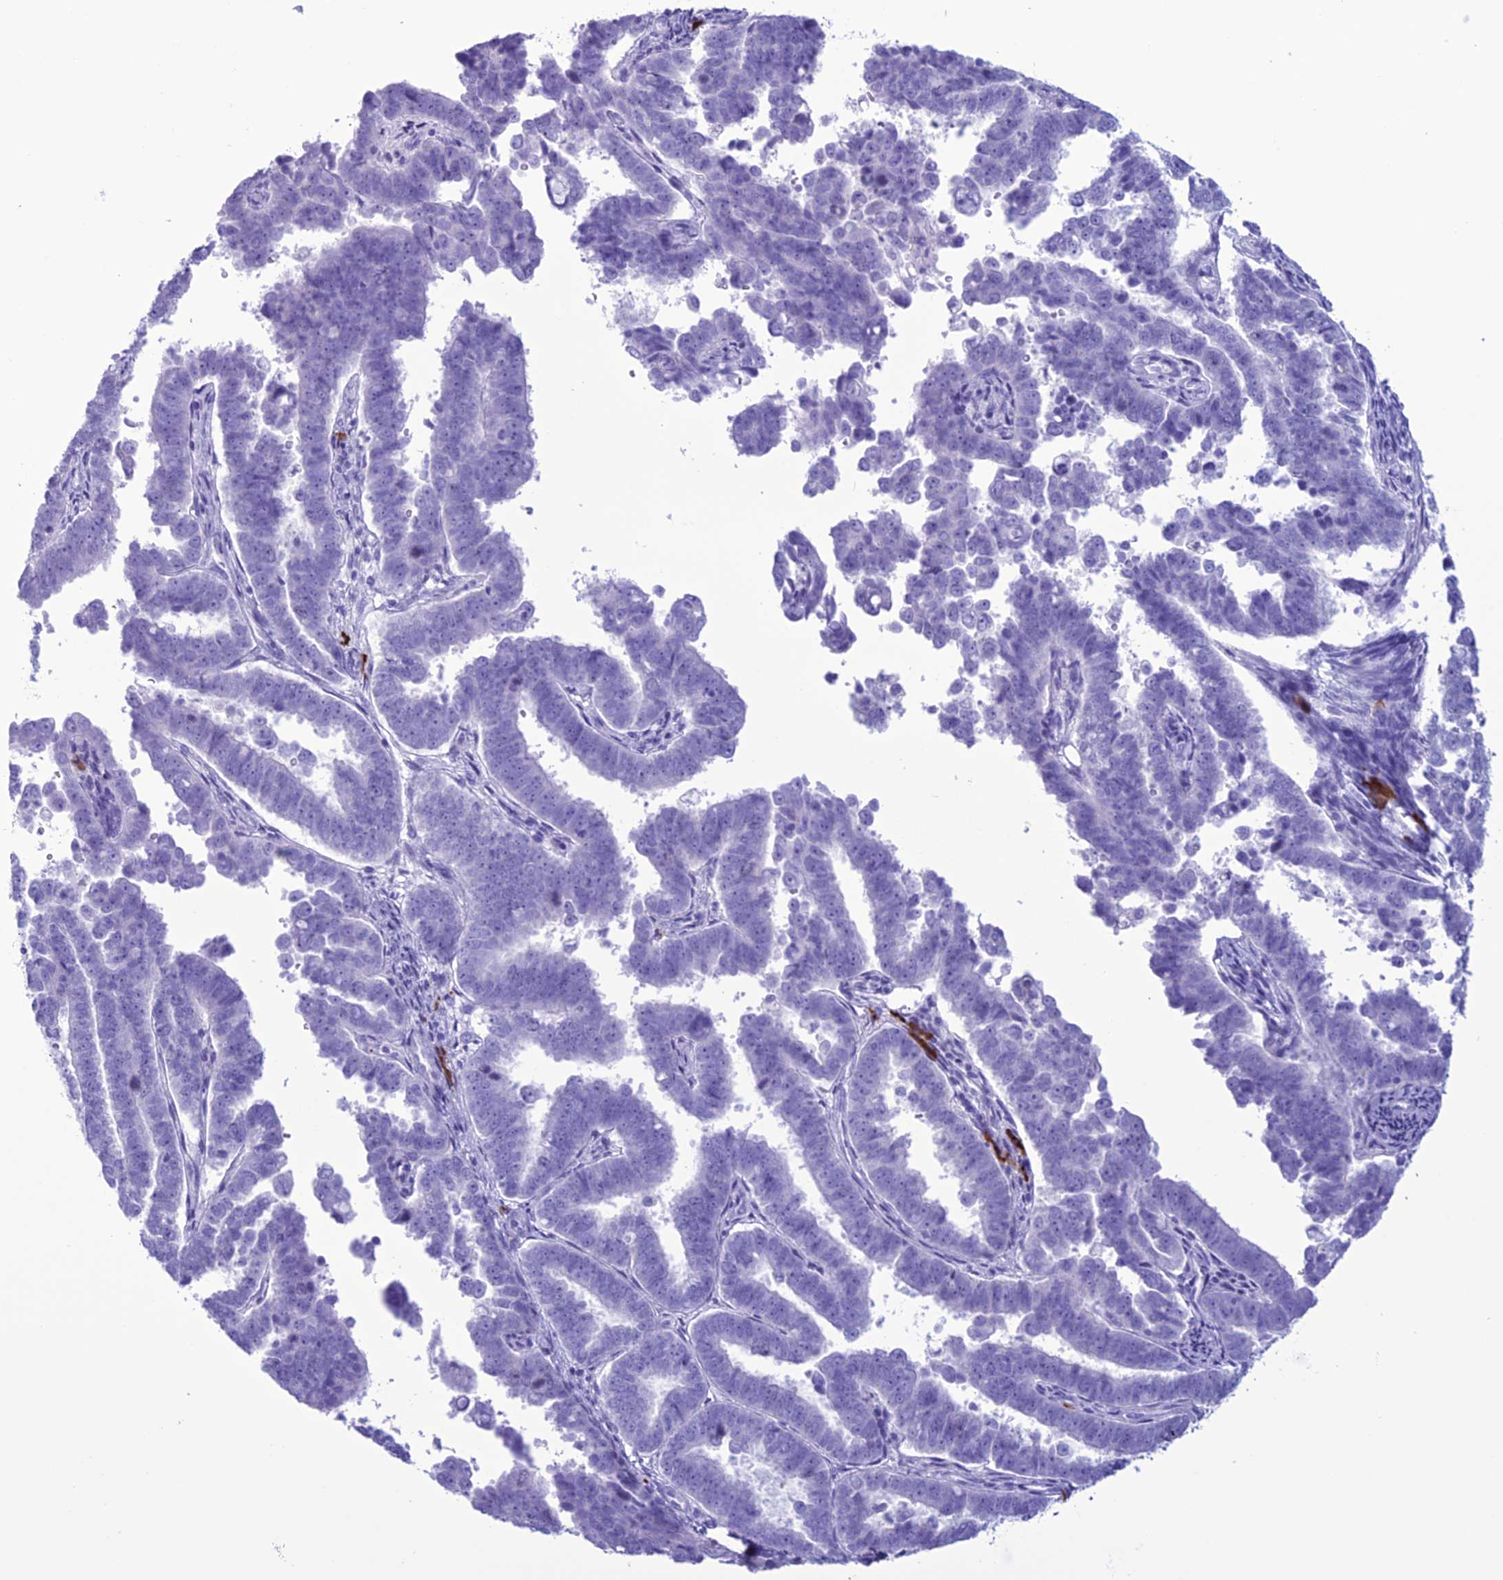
{"staining": {"intensity": "negative", "quantity": "none", "location": "none"}, "tissue": "endometrial cancer", "cell_type": "Tumor cells", "image_type": "cancer", "snomed": [{"axis": "morphology", "description": "Adenocarcinoma, NOS"}, {"axis": "topography", "description": "Endometrium"}], "caption": "Endometrial cancer was stained to show a protein in brown. There is no significant expression in tumor cells.", "gene": "MZB1", "patient": {"sex": "female", "age": 75}}